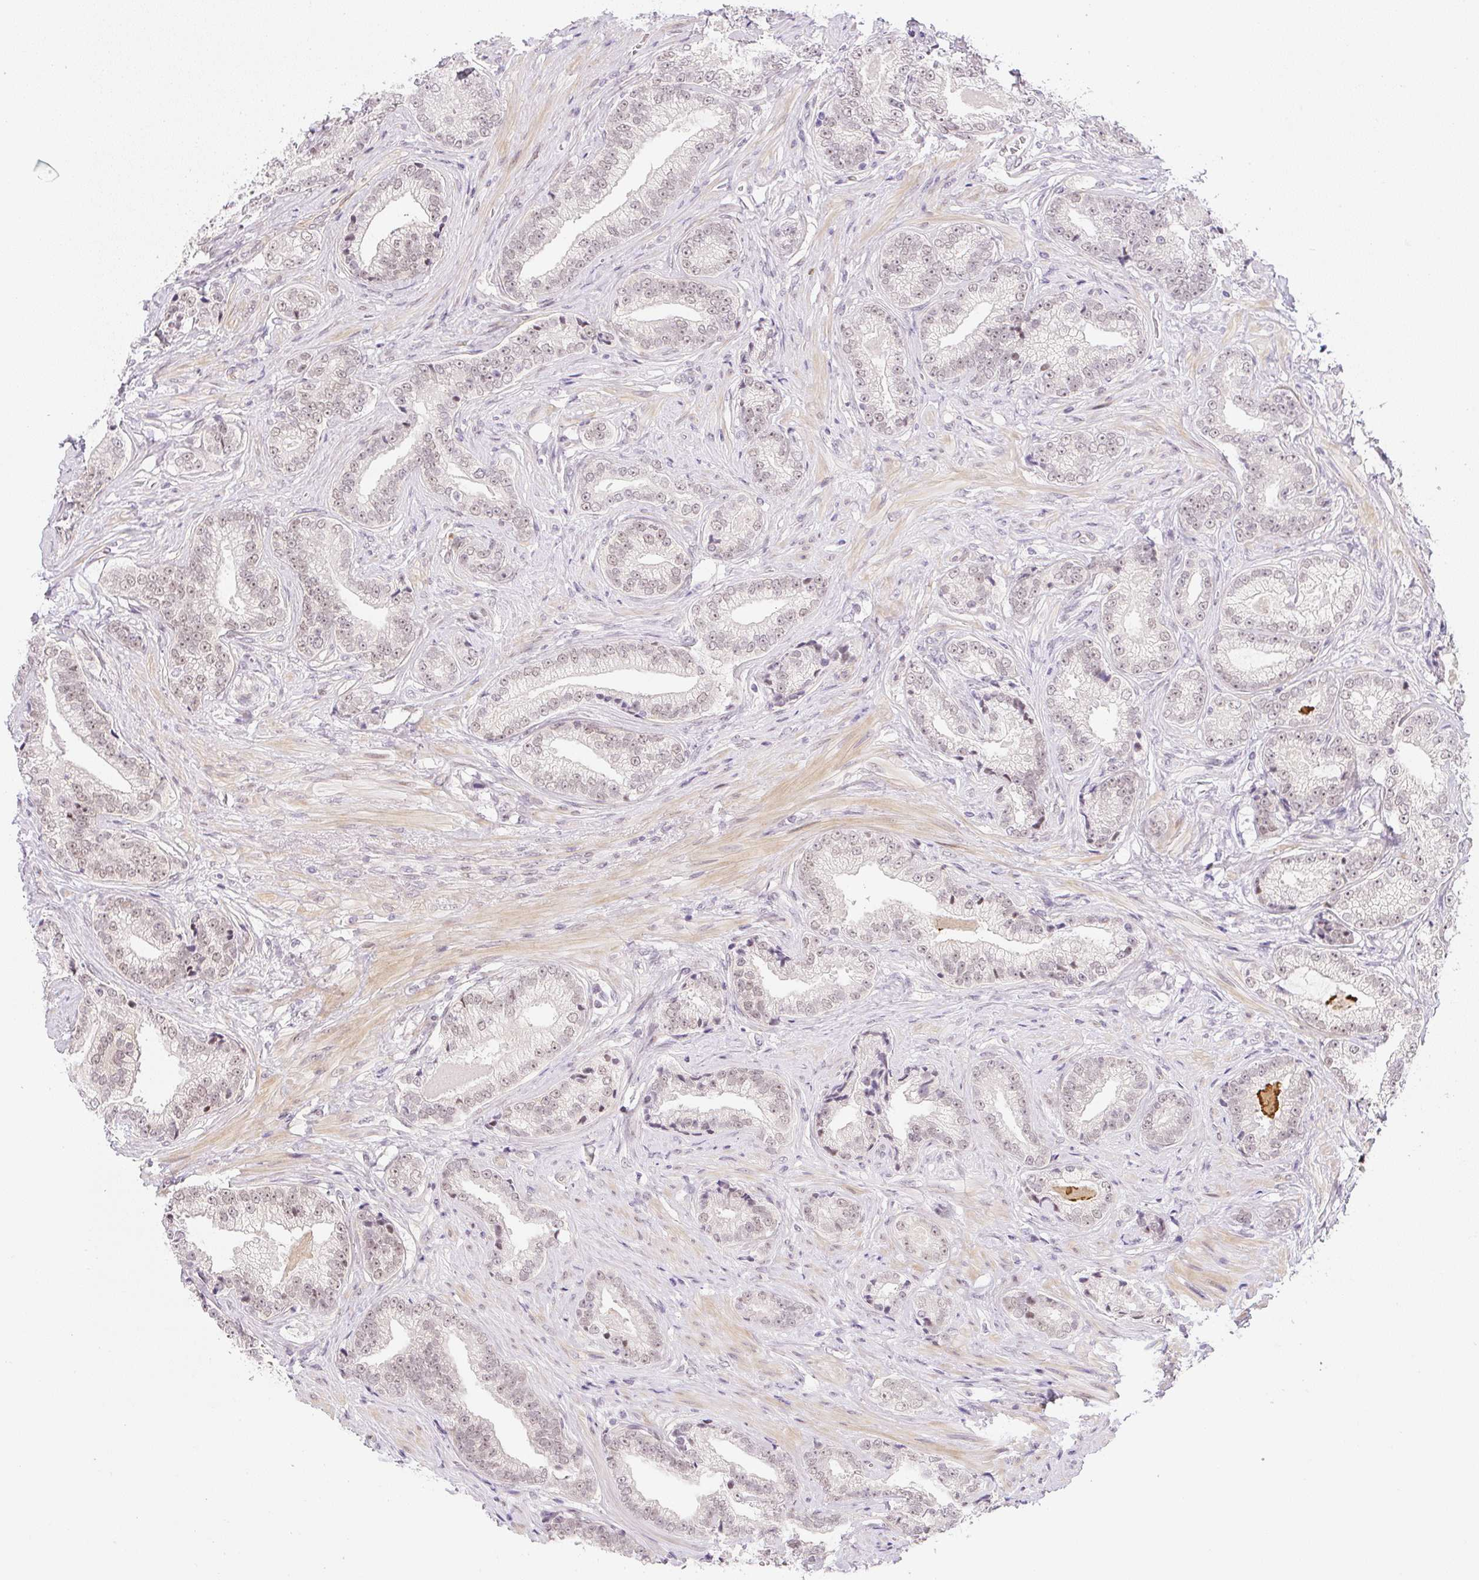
{"staining": {"intensity": "weak", "quantity": ">75%", "location": "nuclear"}, "tissue": "prostate cancer", "cell_type": "Tumor cells", "image_type": "cancer", "snomed": [{"axis": "morphology", "description": "Adenocarcinoma, Low grade"}, {"axis": "topography", "description": "Prostate"}], "caption": "Immunohistochemical staining of human prostate adenocarcinoma (low-grade) exhibits low levels of weak nuclear staining in about >75% of tumor cells.", "gene": "DPPA4", "patient": {"sex": "male", "age": 61}}